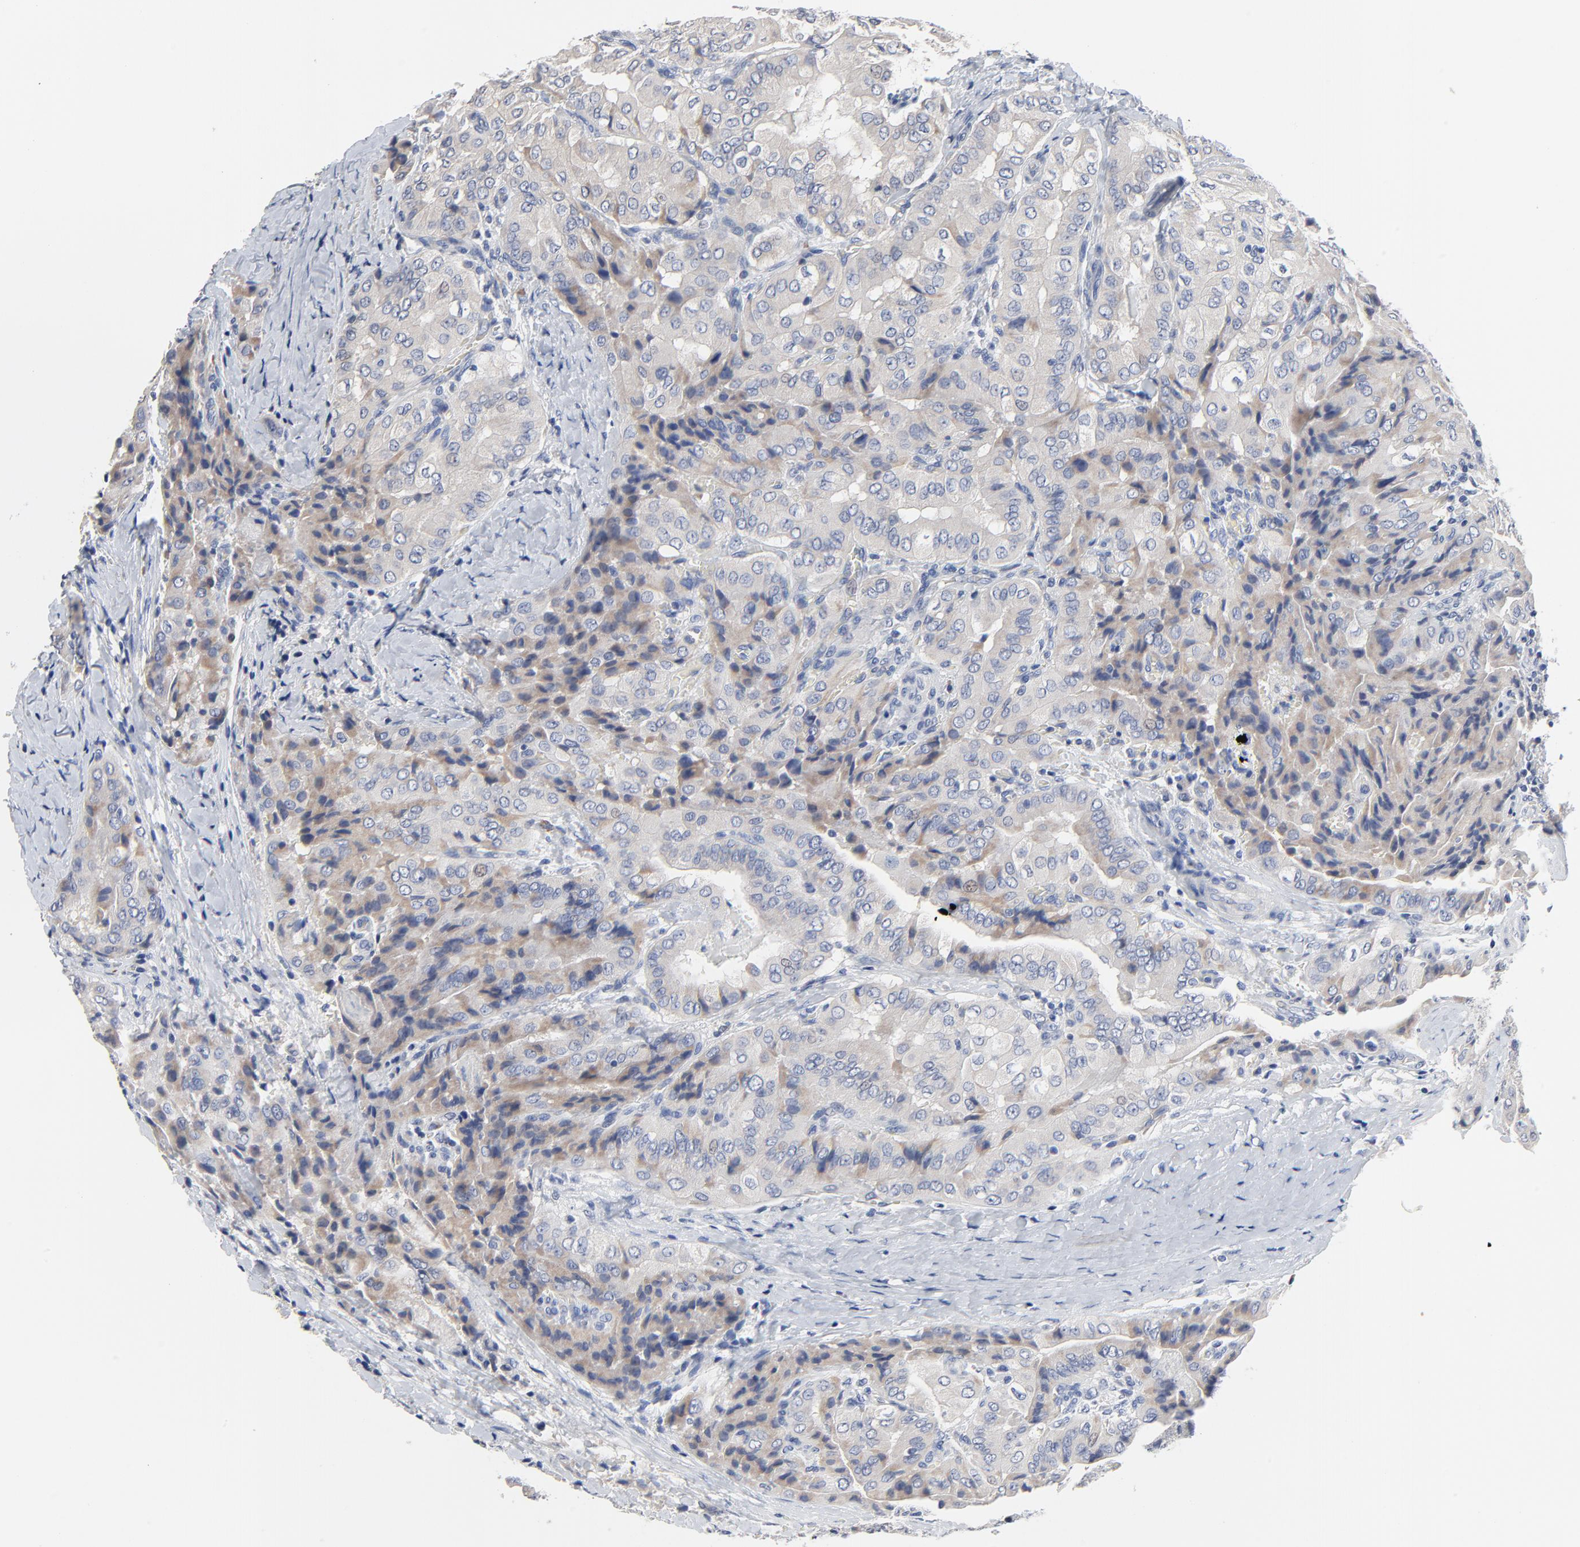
{"staining": {"intensity": "negative", "quantity": "none", "location": "none"}, "tissue": "thyroid cancer", "cell_type": "Tumor cells", "image_type": "cancer", "snomed": [{"axis": "morphology", "description": "Papillary adenocarcinoma, NOS"}, {"axis": "topography", "description": "Thyroid gland"}], "caption": "Immunohistochemical staining of papillary adenocarcinoma (thyroid) demonstrates no significant staining in tumor cells. Brightfield microscopy of immunohistochemistry stained with DAB (brown) and hematoxylin (blue), captured at high magnification.", "gene": "FBXL5", "patient": {"sex": "female", "age": 71}}